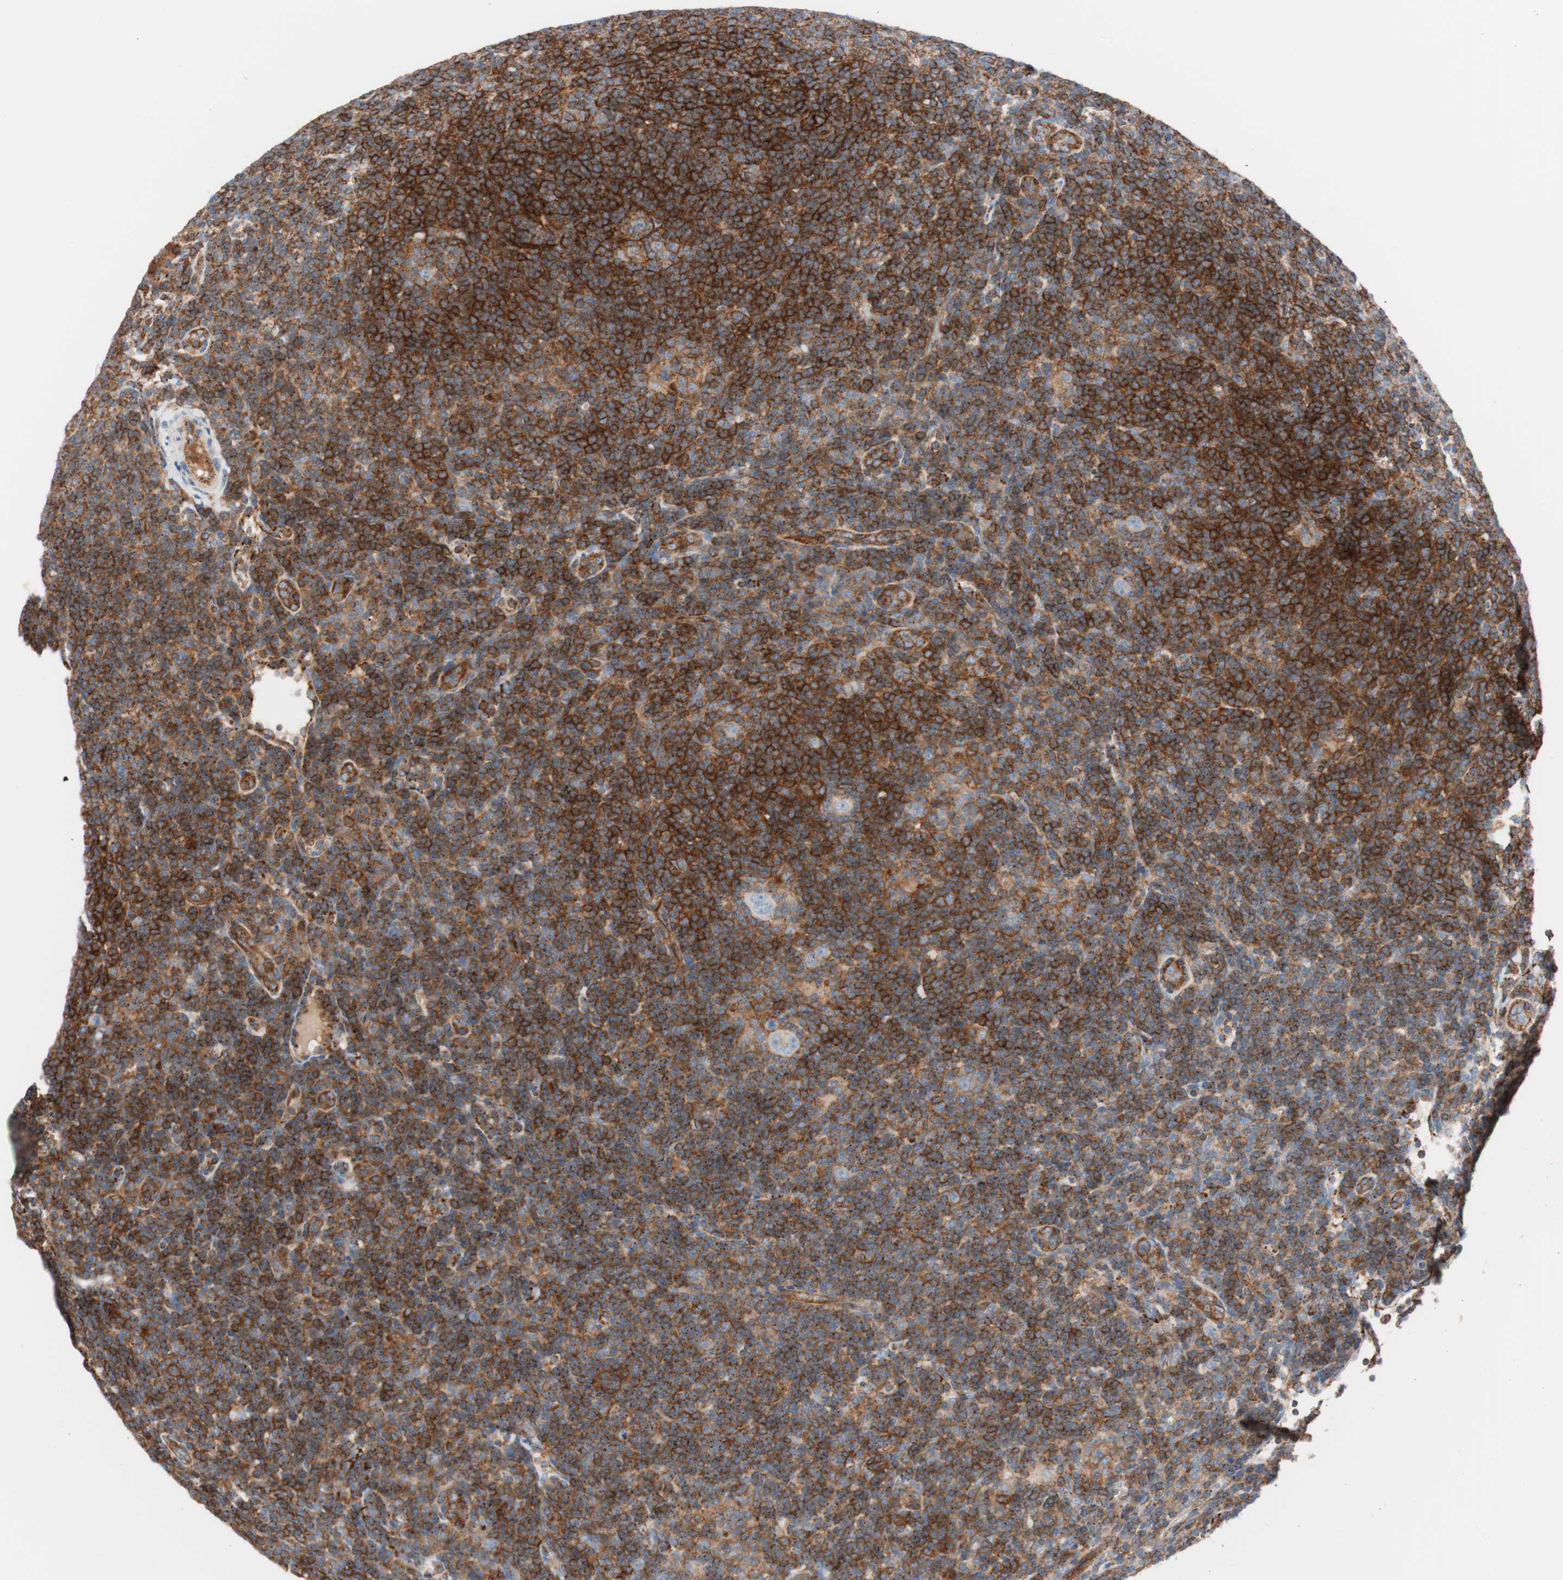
{"staining": {"intensity": "strong", "quantity": ">75%", "location": "cytoplasmic/membranous"}, "tissue": "lymphoma", "cell_type": "Tumor cells", "image_type": "cancer", "snomed": [{"axis": "morphology", "description": "Hodgkin's disease, NOS"}, {"axis": "topography", "description": "Lymph node"}], "caption": "Protein analysis of lymphoma tissue reveals strong cytoplasmic/membranous staining in about >75% of tumor cells.", "gene": "FLOT2", "patient": {"sex": "female", "age": 57}}